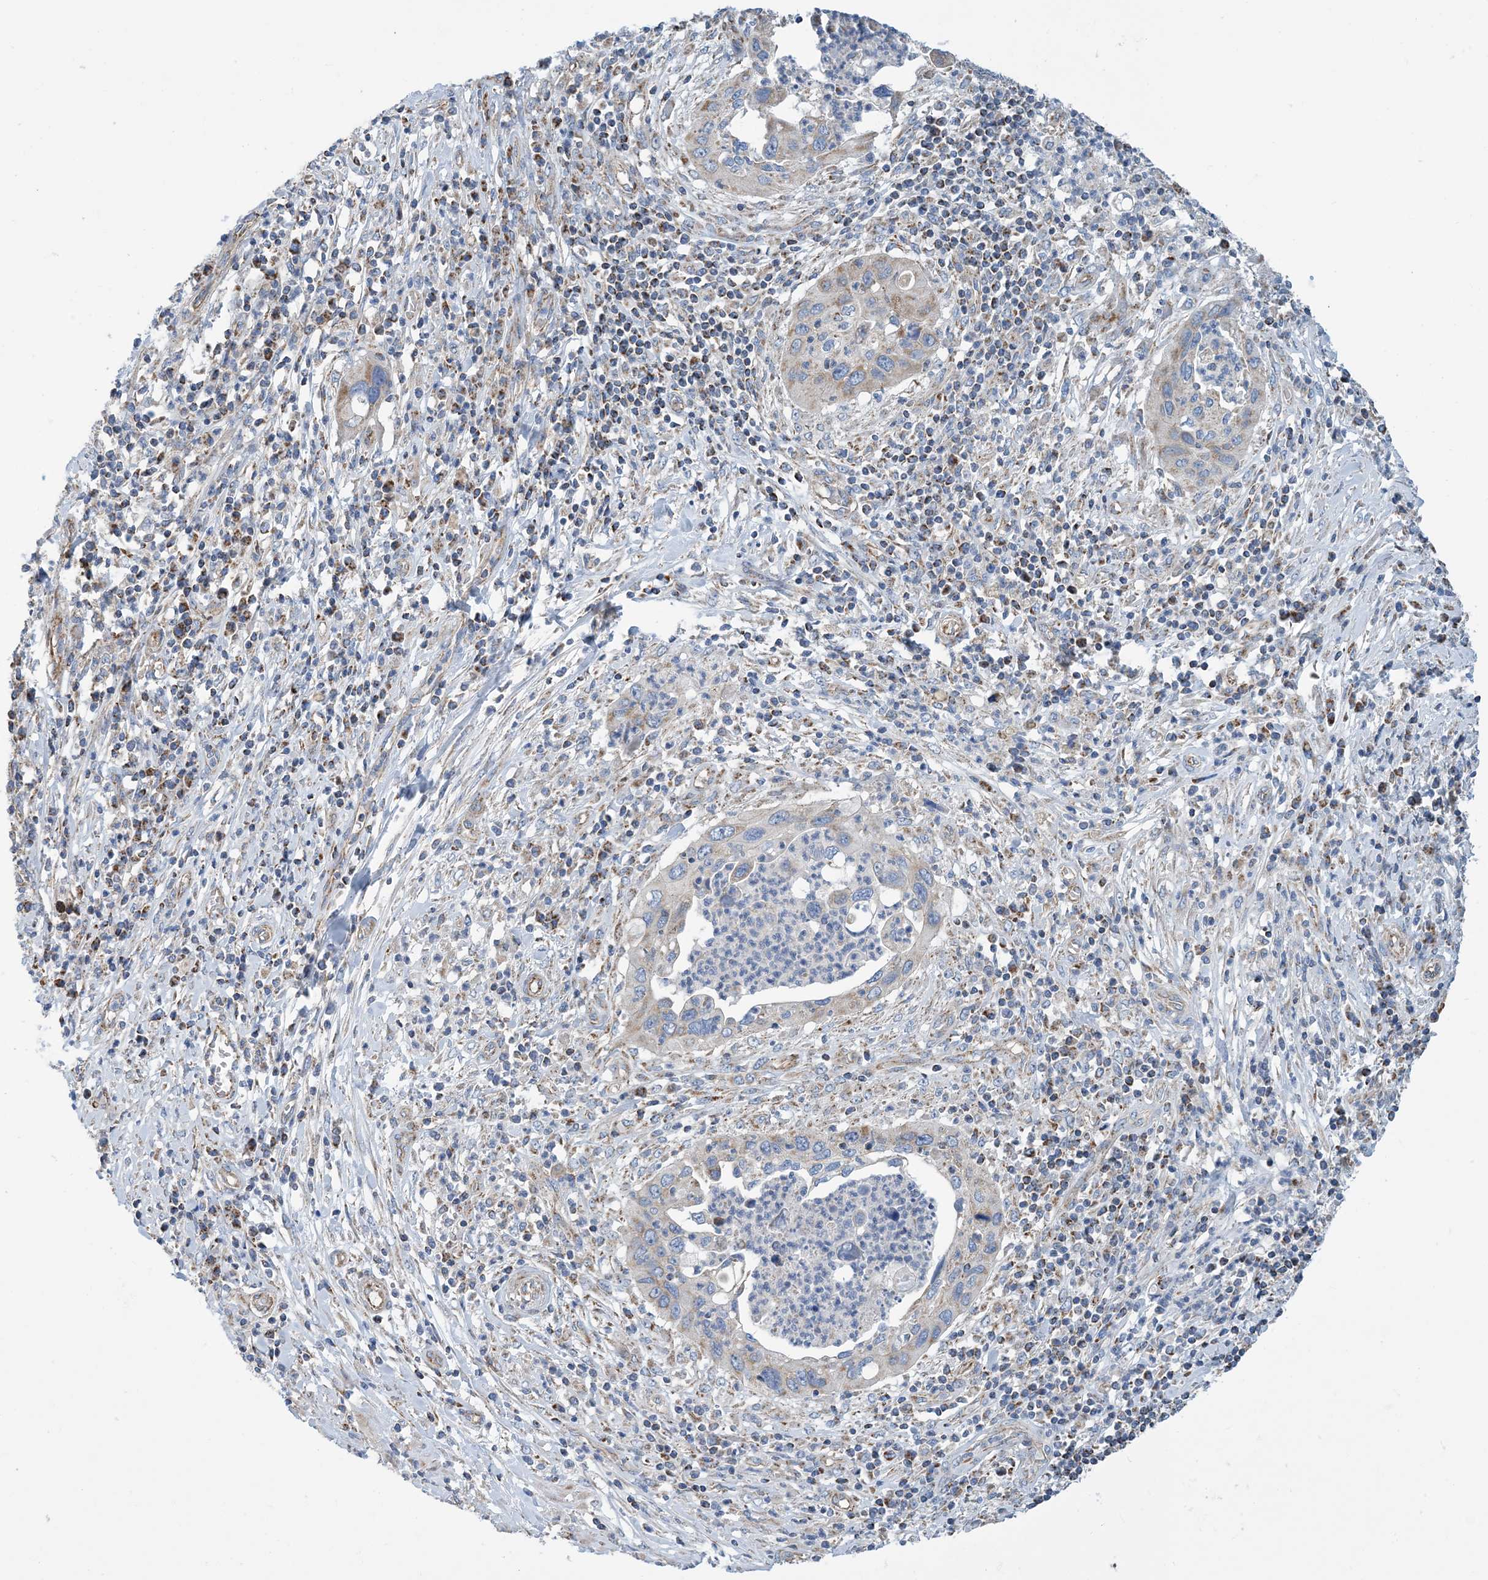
{"staining": {"intensity": "weak", "quantity": "<25%", "location": "cytoplasmic/membranous"}, "tissue": "cervical cancer", "cell_type": "Tumor cells", "image_type": "cancer", "snomed": [{"axis": "morphology", "description": "Squamous cell carcinoma, NOS"}, {"axis": "topography", "description": "Cervix"}], "caption": "DAB immunohistochemical staining of human cervical cancer (squamous cell carcinoma) reveals no significant expression in tumor cells.", "gene": "PHOSPHO2", "patient": {"sex": "female", "age": 38}}